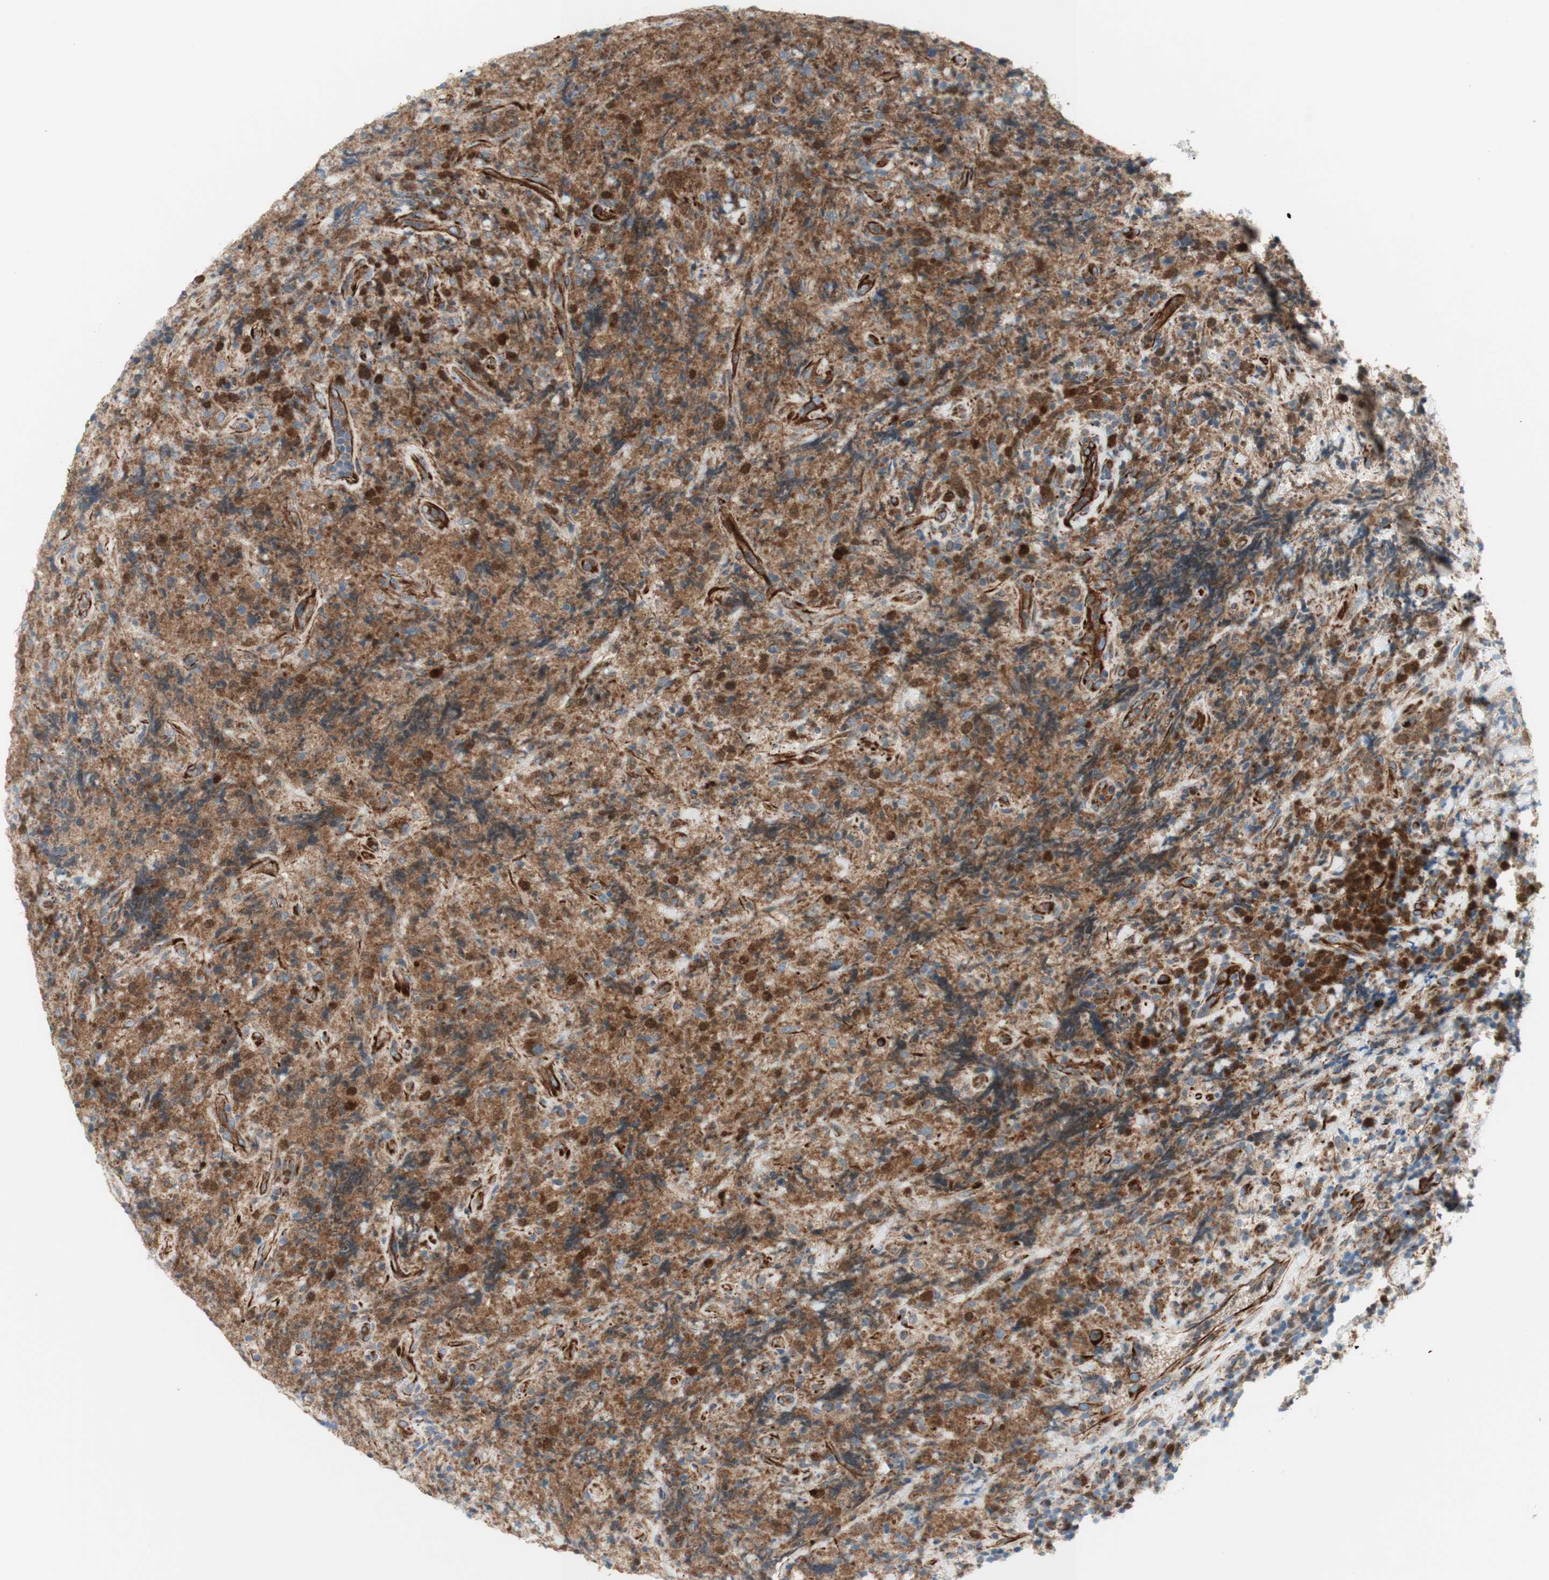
{"staining": {"intensity": "strong", "quantity": "<25%", "location": "cytoplasmic/membranous,nuclear"}, "tissue": "lymphoma", "cell_type": "Tumor cells", "image_type": "cancer", "snomed": [{"axis": "morphology", "description": "Malignant lymphoma, non-Hodgkin's type, High grade"}, {"axis": "topography", "description": "Tonsil"}], "caption": "High-grade malignant lymphoma, non-Hodgkin's type stained with a protein marker reveals strong staining in tumor cells.", "gene": "POU2AF1", "patient": {"sex": "female", "age": 36}}